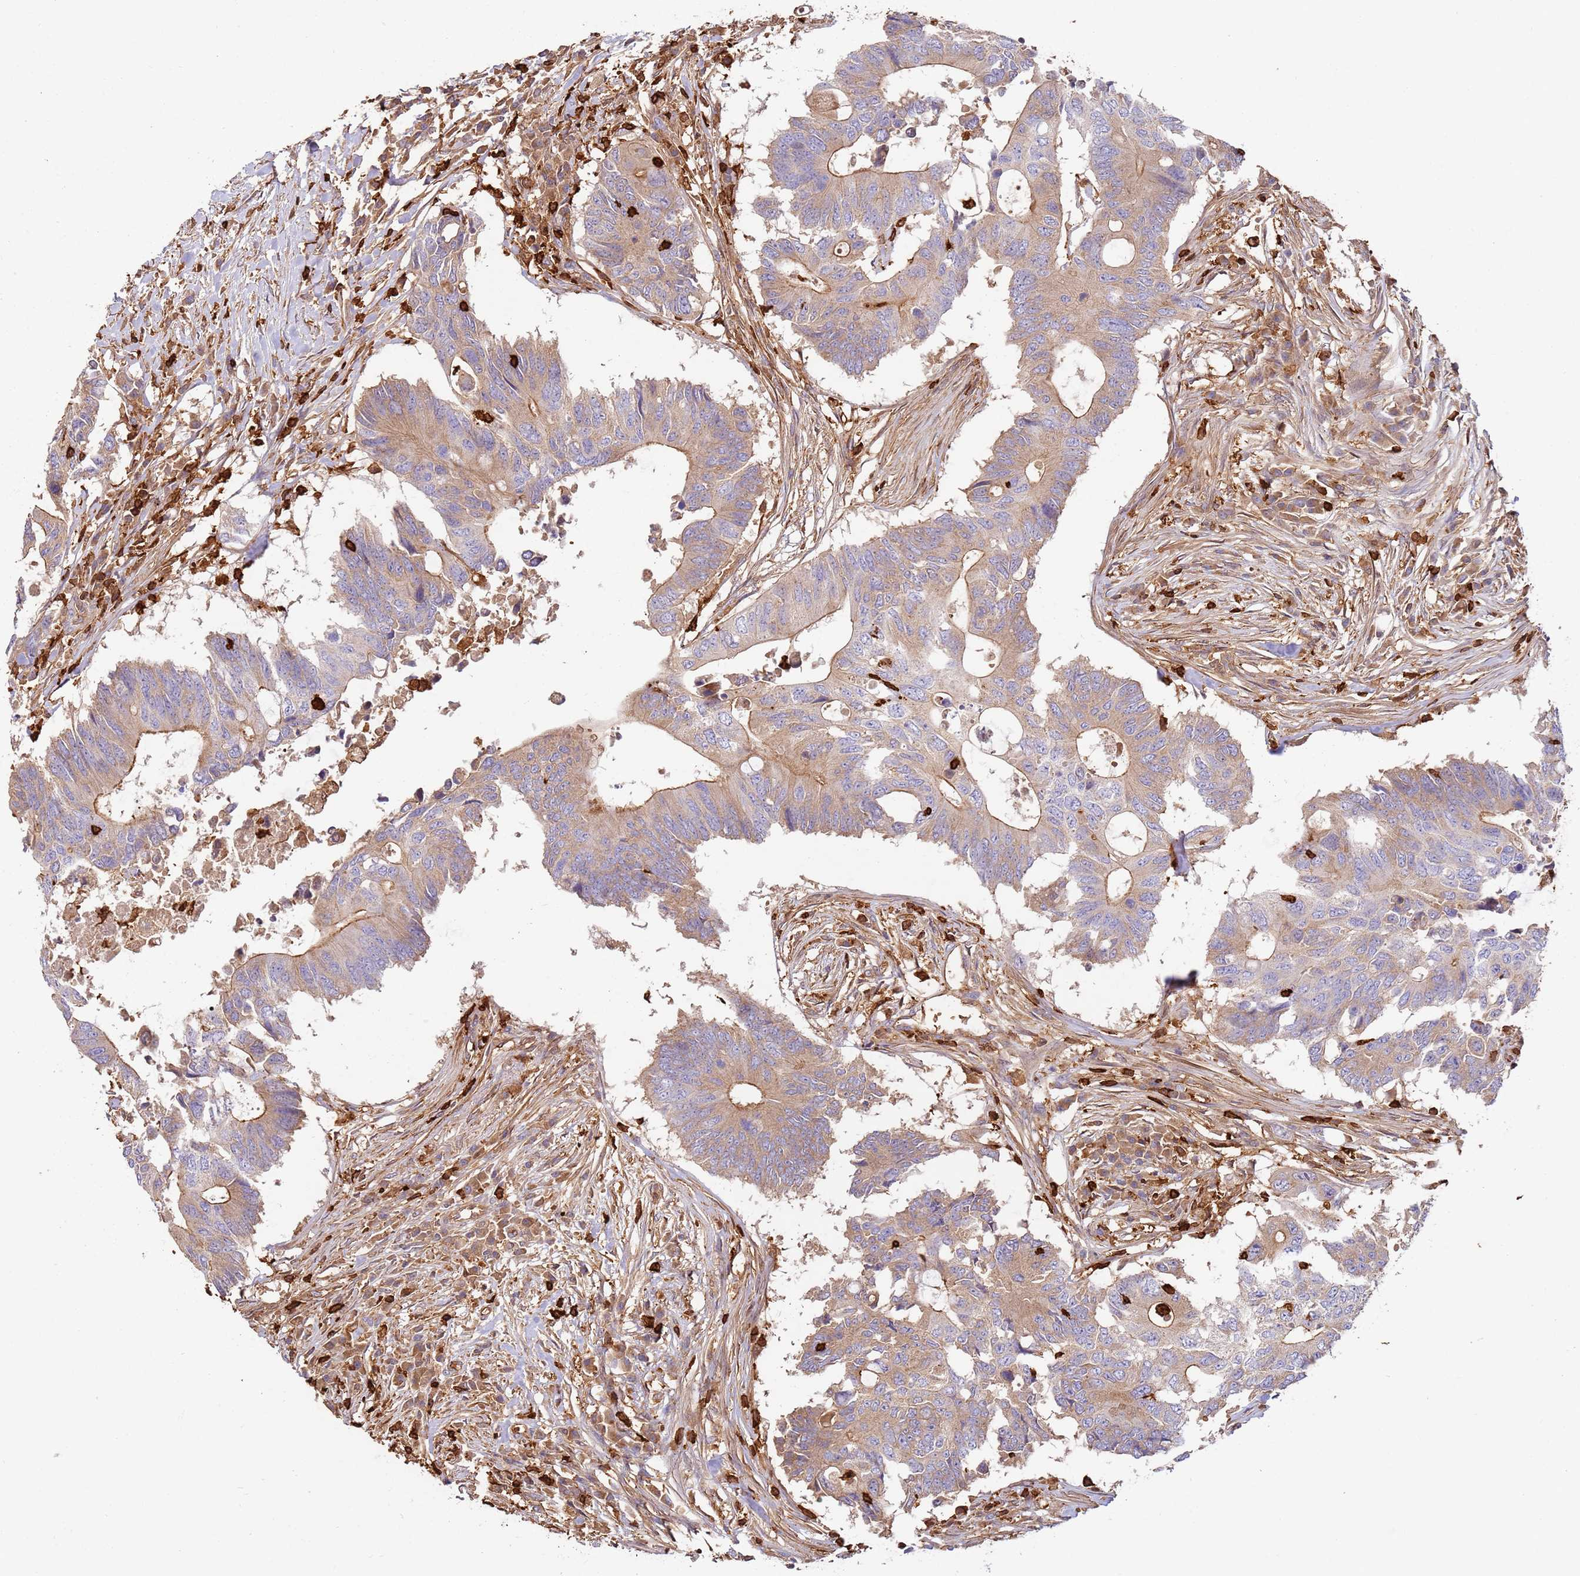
{"staining": {"intensity": "moderate", "quantity": "25%-75%", "location": "cytoplasmic/membranous"}, "tissue": "colorectal cancer", "cell_type": "Tumor cells", "image_type": "cancer", "snomed": [{"axis": "morphology", "description": "Adenocarcinoma, NOS"}, {"axis": "topography", "description": "Colon"}], "caption": "Colorectal adenocarcinoma stained with DAB immunohistochemistry (IHC) exhibits medium levels of moderate cytoplasmic/membranous staining in approximately 25%-75% of tumor cells. Nuclei are stained in blue.", "gene": "OR6P1", "patient": {"sex": "male", "age": 71}}